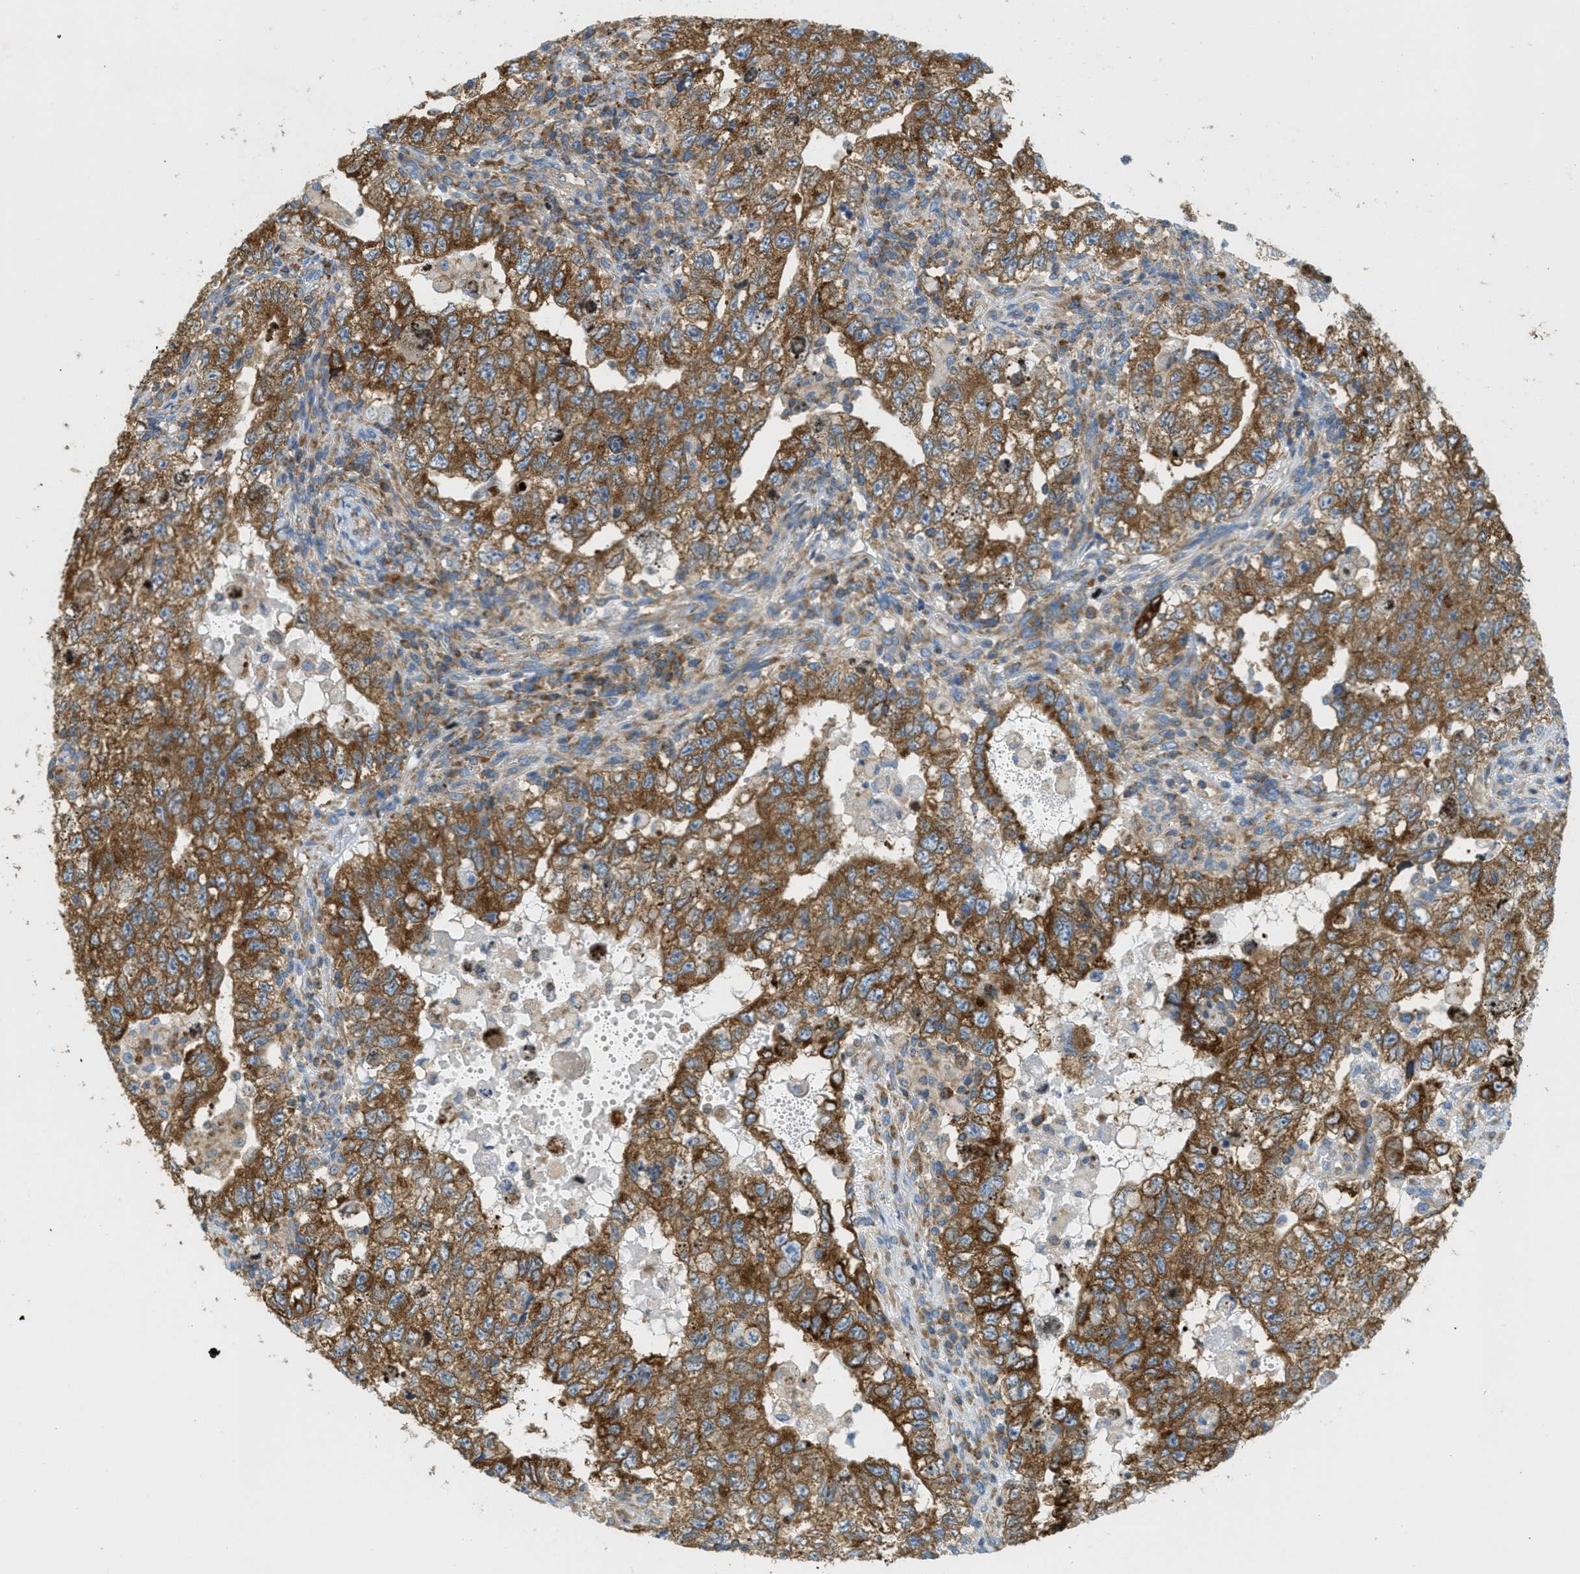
{"staining": {"intensity": "moderate", "quantity": ">75%", "location": "cytoplasmic/membranous"}, "tissue": "testis cancer", "cell_type": "Tumor cells", "image_type": "cancer", "snomed": [{"axis": "morphology", "description": "Carcinoma, Embryonal, NOS"}, {"axis": "topography", "description": "Testis"}], "caption": "The histopathology image displays staining of testis embryonal carcinoma, revealing moderate cytoplasmic/membranous protein expression (brown color) within tumor cells. Immunohistochemistry stains the protein of interest in brown and the nuclei are stained blue.", "gene": "ABCF1", "patient": {"sex": "male", "age": 36}}